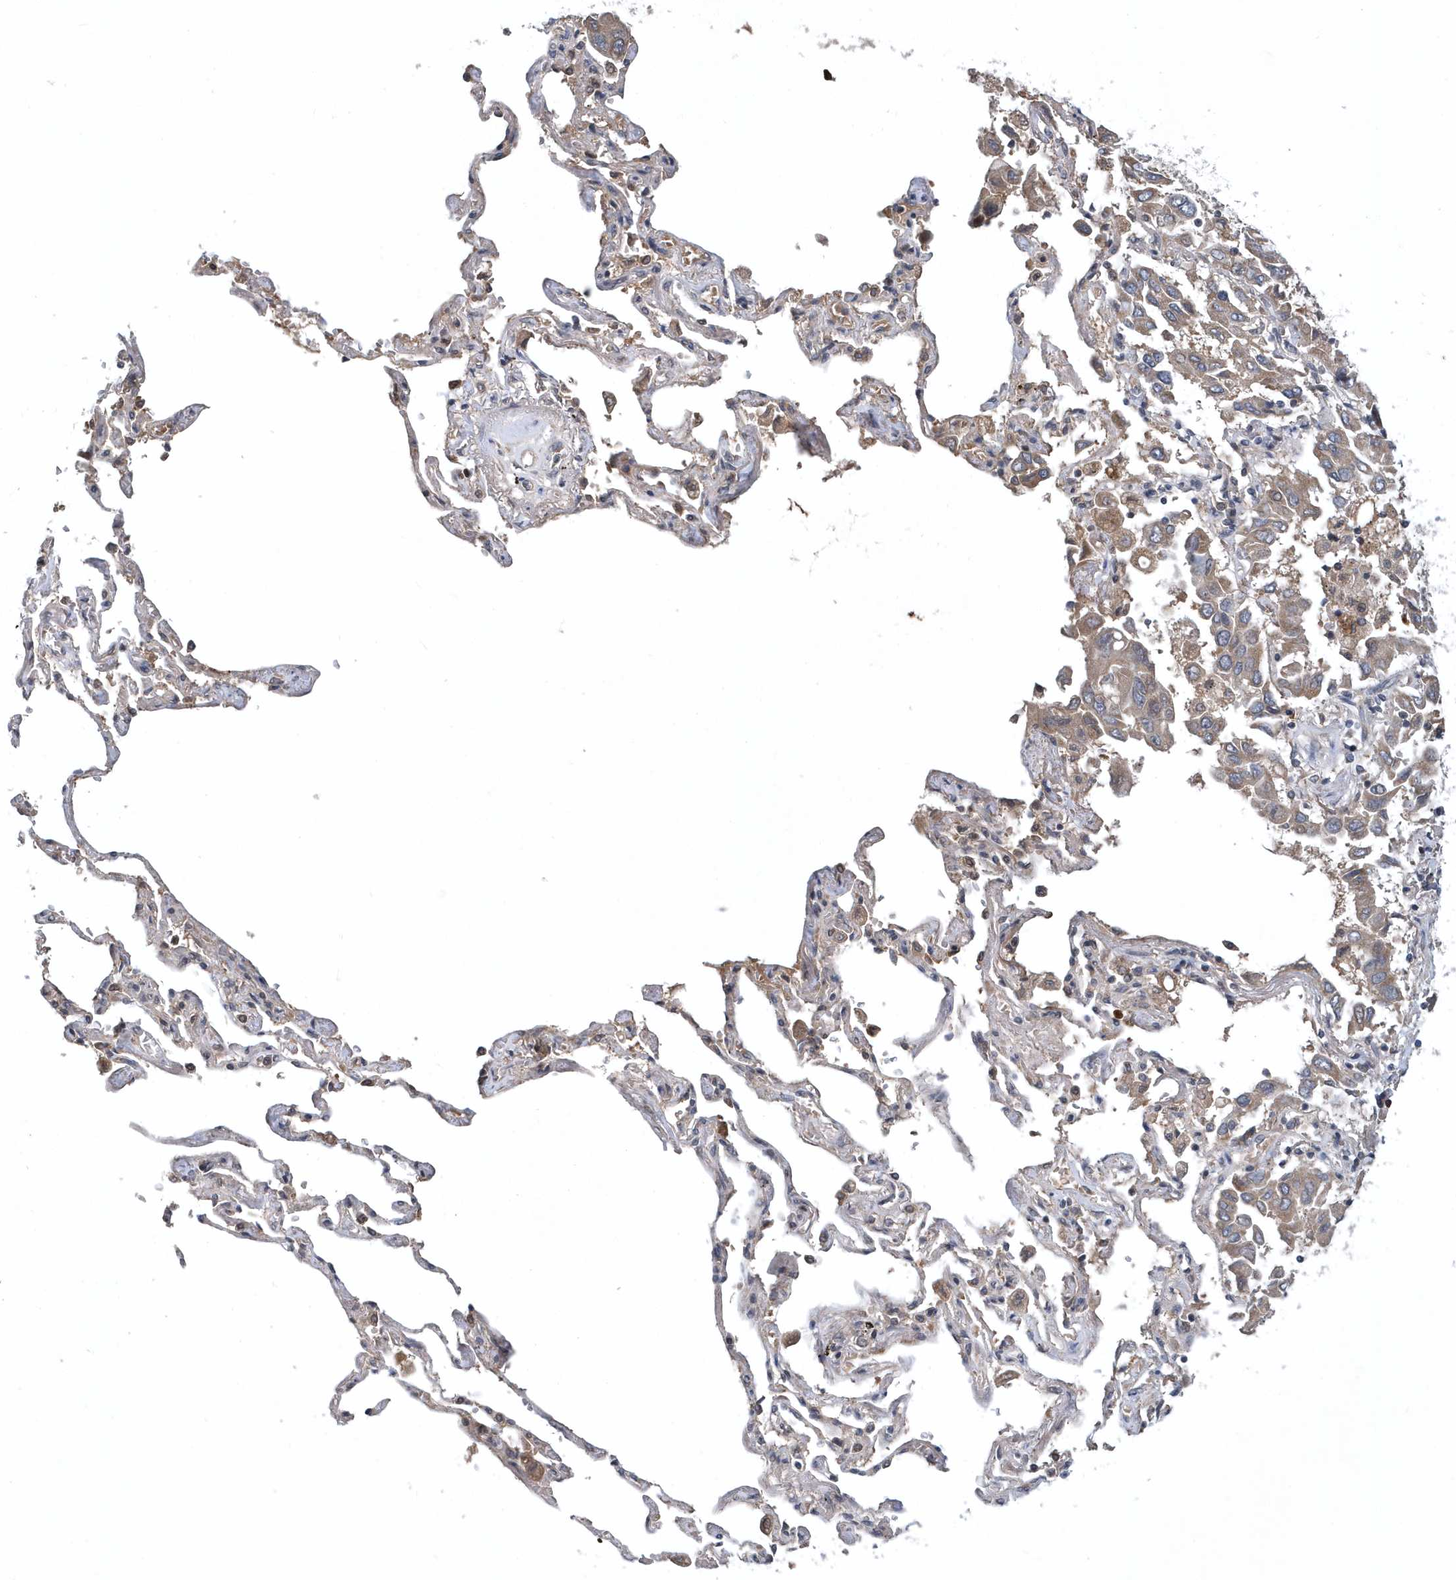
{"staining": {"intensity": "weak", "quantity": ">75%", "location": "cytoplasmic/membranous"}, "tissue": "lung cancer", "cell_type": "Tumor cells", "image_type": "cancer", "snomed": [{"axis": "morphology", "description": "Adenocarcinoma, NOS"}, {"axis": "topography", "description": "Lung"}], "caption": "Immunohistochemical staining of adenocarcinoma (lung) shows weak cytoplasmic/membranous protein staining in about >75% of tumor cells.", "gene": "HMGCS1", "patient": {"sex": "male", "age": 64}}